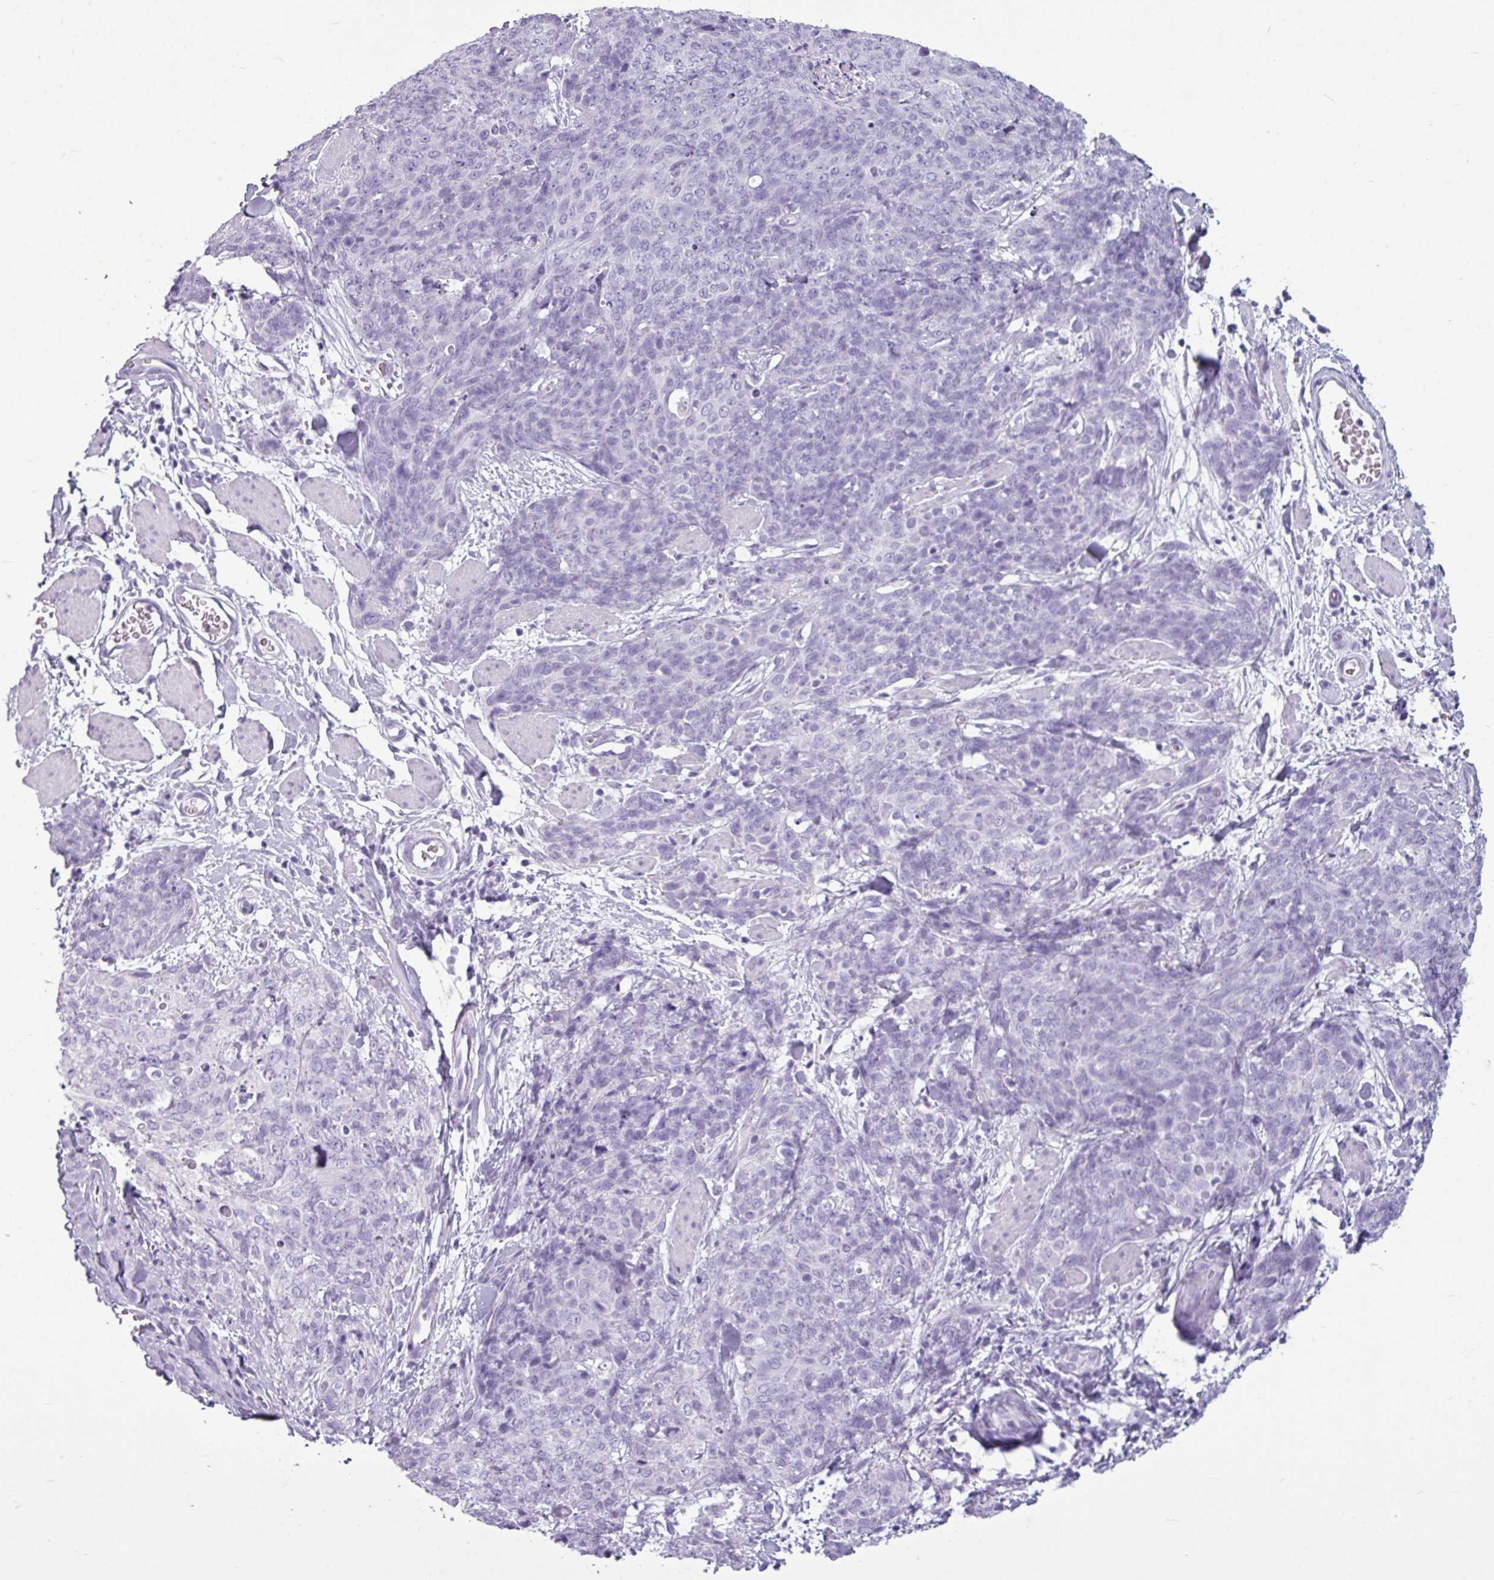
{"staining": {"intensity": "negative", "quantity": "none", "location": "none"}, "tissue": "skin cancer", "cell_type": "Tumor cells", "image_type": "cancer", "snomed": [{"axis": "morphology", "description": "Squamous cell carcinoma, NOS"}, {"axis": "topography", "description": "Skin"}, {"axis": "topography", "description": "Vulva"}], "caption": "DAB immunohistochemical staining of squamous cell carcinoma (skin) demonstrates no significant positivity in tumor cells. (Brightfield microscopy of DAB (3,3'-diaminobenzidine) immunohistochemistry at high magnification).", "gene": "AMY1B", "patient": {"sex": "female", "age": 85}}